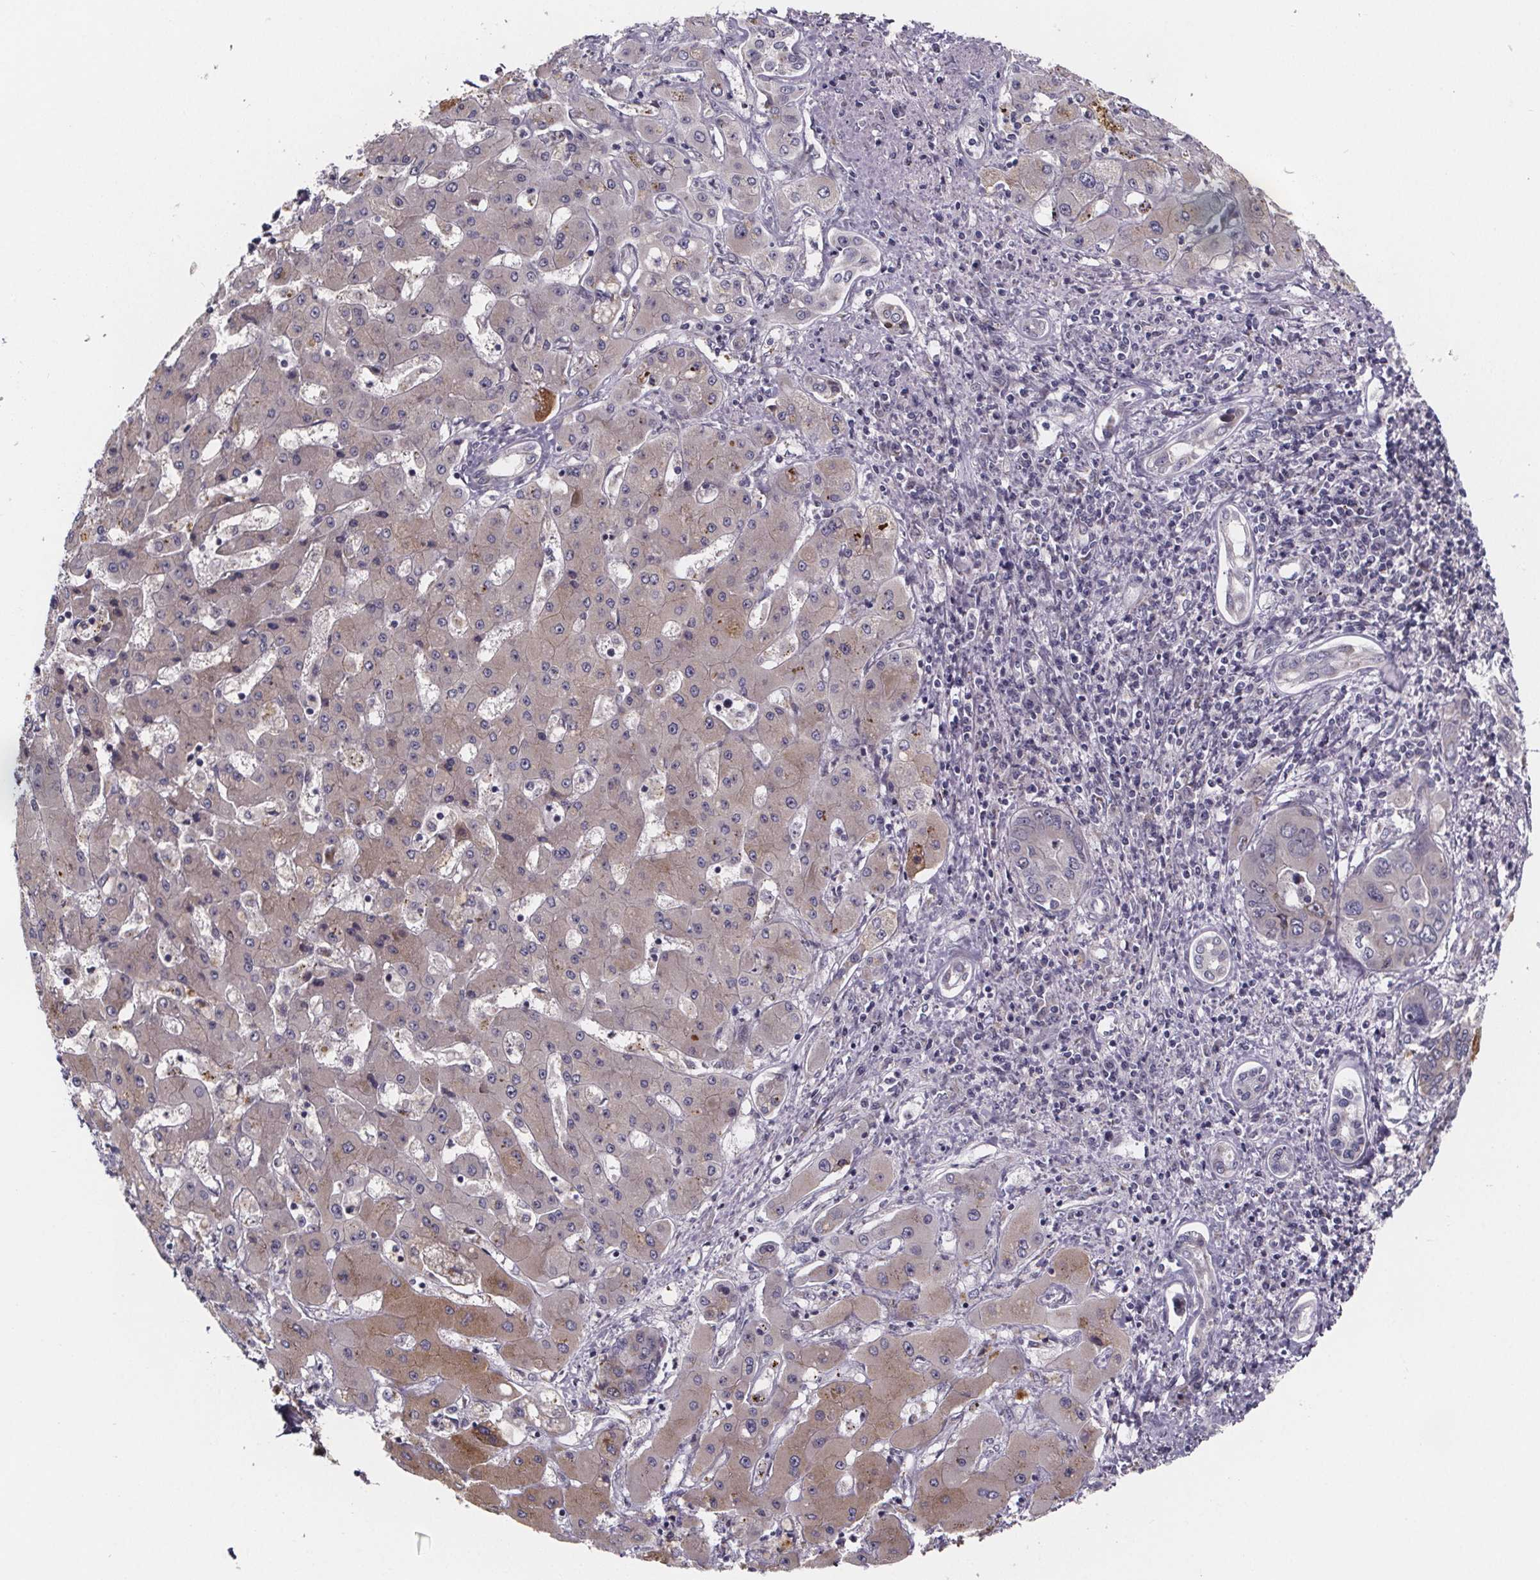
{"staining": {"intensity": "negative", "quantity": "none", "location": "none"}, "tissue": "liver cancer", "cell_type": "Tumor cells", "image_type": "cancer", "snomed": [{"axis": "morphology", "description": "Cholangiocarcinoma"}, {"axis": "topography", "description": "Liver"}], "caption": "This is an immunohistochemistry (IHC) photomicrograph of liver cancer (cholangiocarcinoma). There is no positivity in tumor cells.", "gene": "NDST1", "patient": {"sex": "male", "age": 67}}